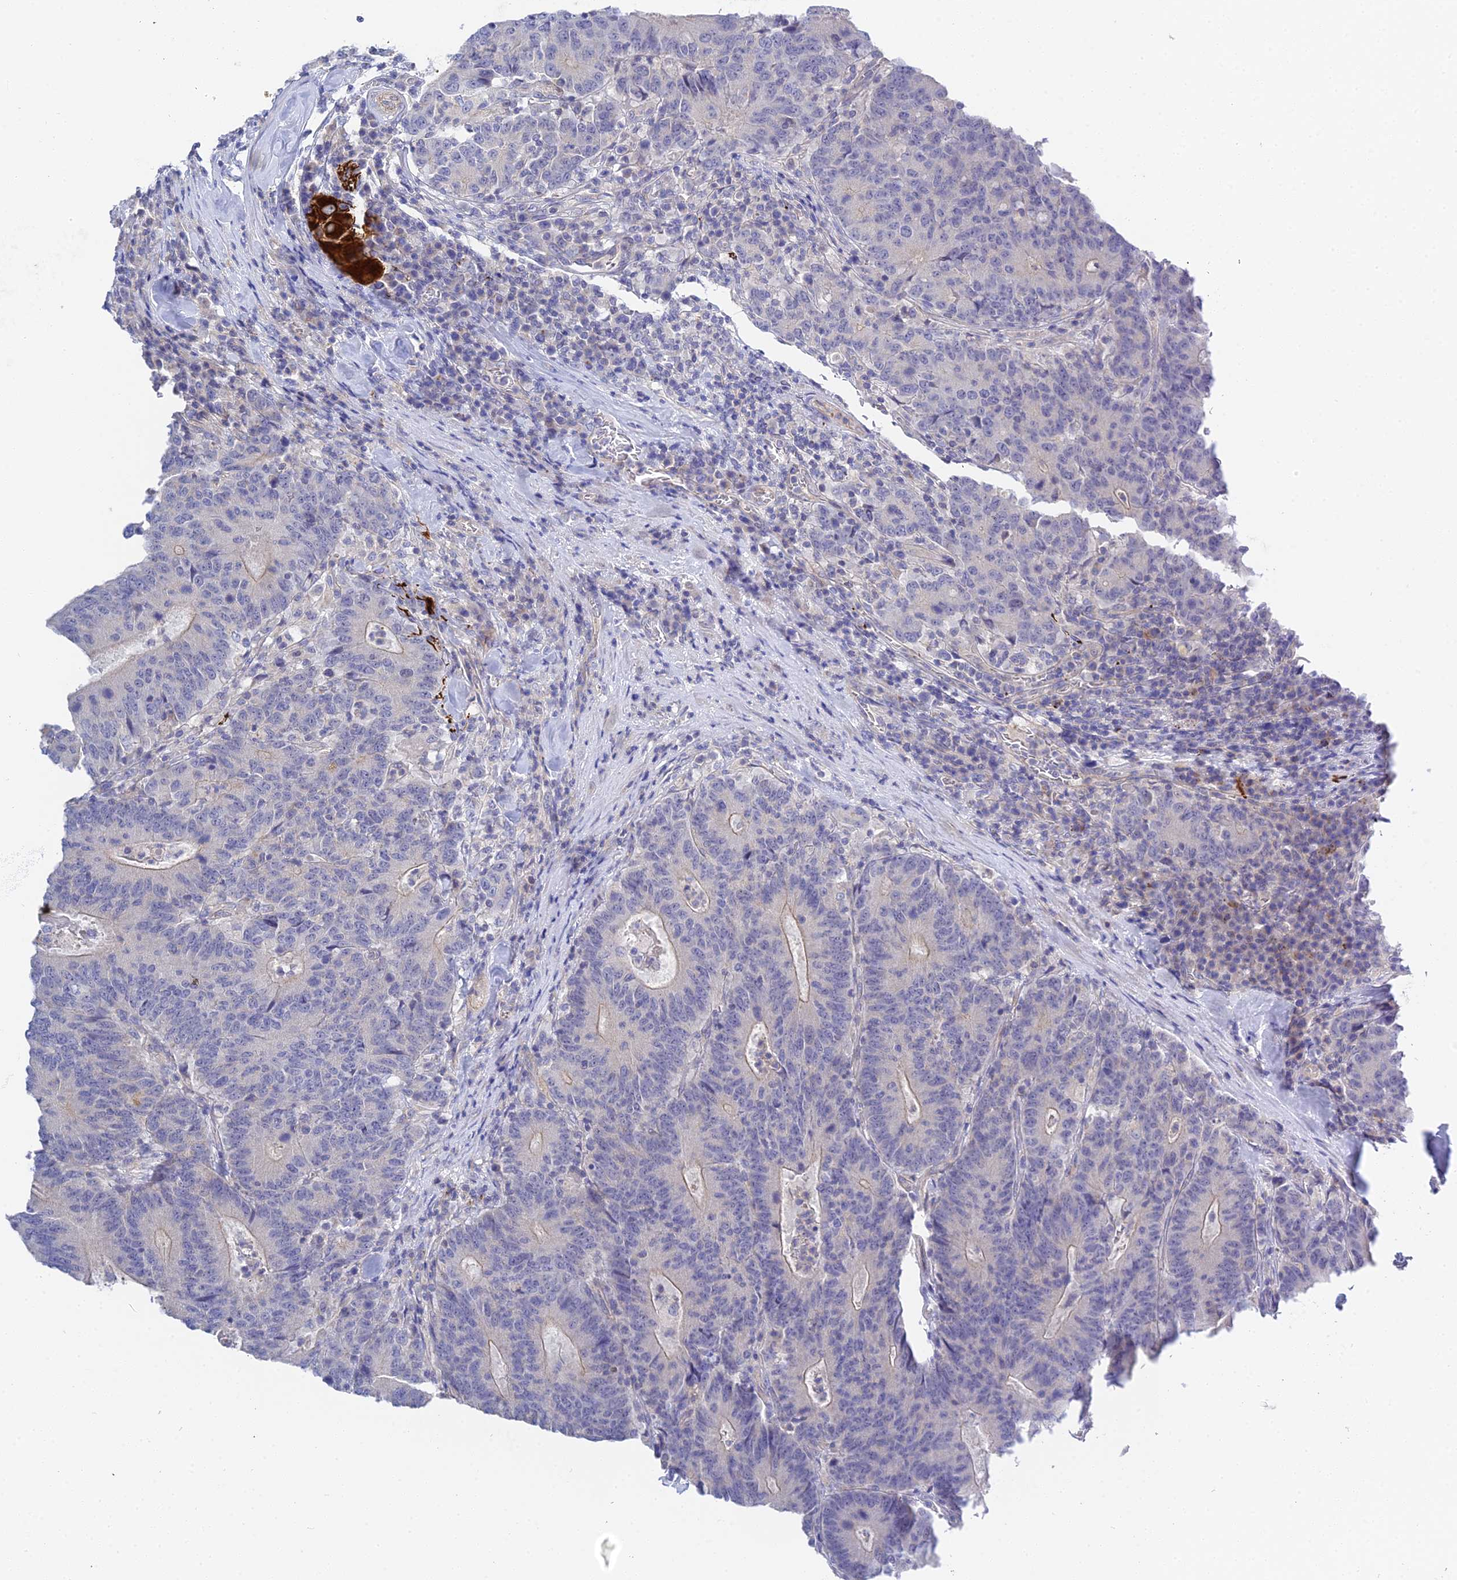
{"staining": {"intensity": "negative", "quantity": "none", "location": "none"}, "tissue": "colorectal cancer", "cell_type": "Tumor cells", "image_type": "cancer", "snomed": [{"axis": "morphology", "description": "Normal tissue, NOS"}, {"axis": "morphology", "description": "Adenocarcinoma, NOS"}, {"axis": "topography", "description": "Colon"}], "caption": "Tumor cells show no significant protein staining in colorectal adenocarcinoma.", "gene": "APOBEC3H", "patient": {"sex": "female", "age": 75}}